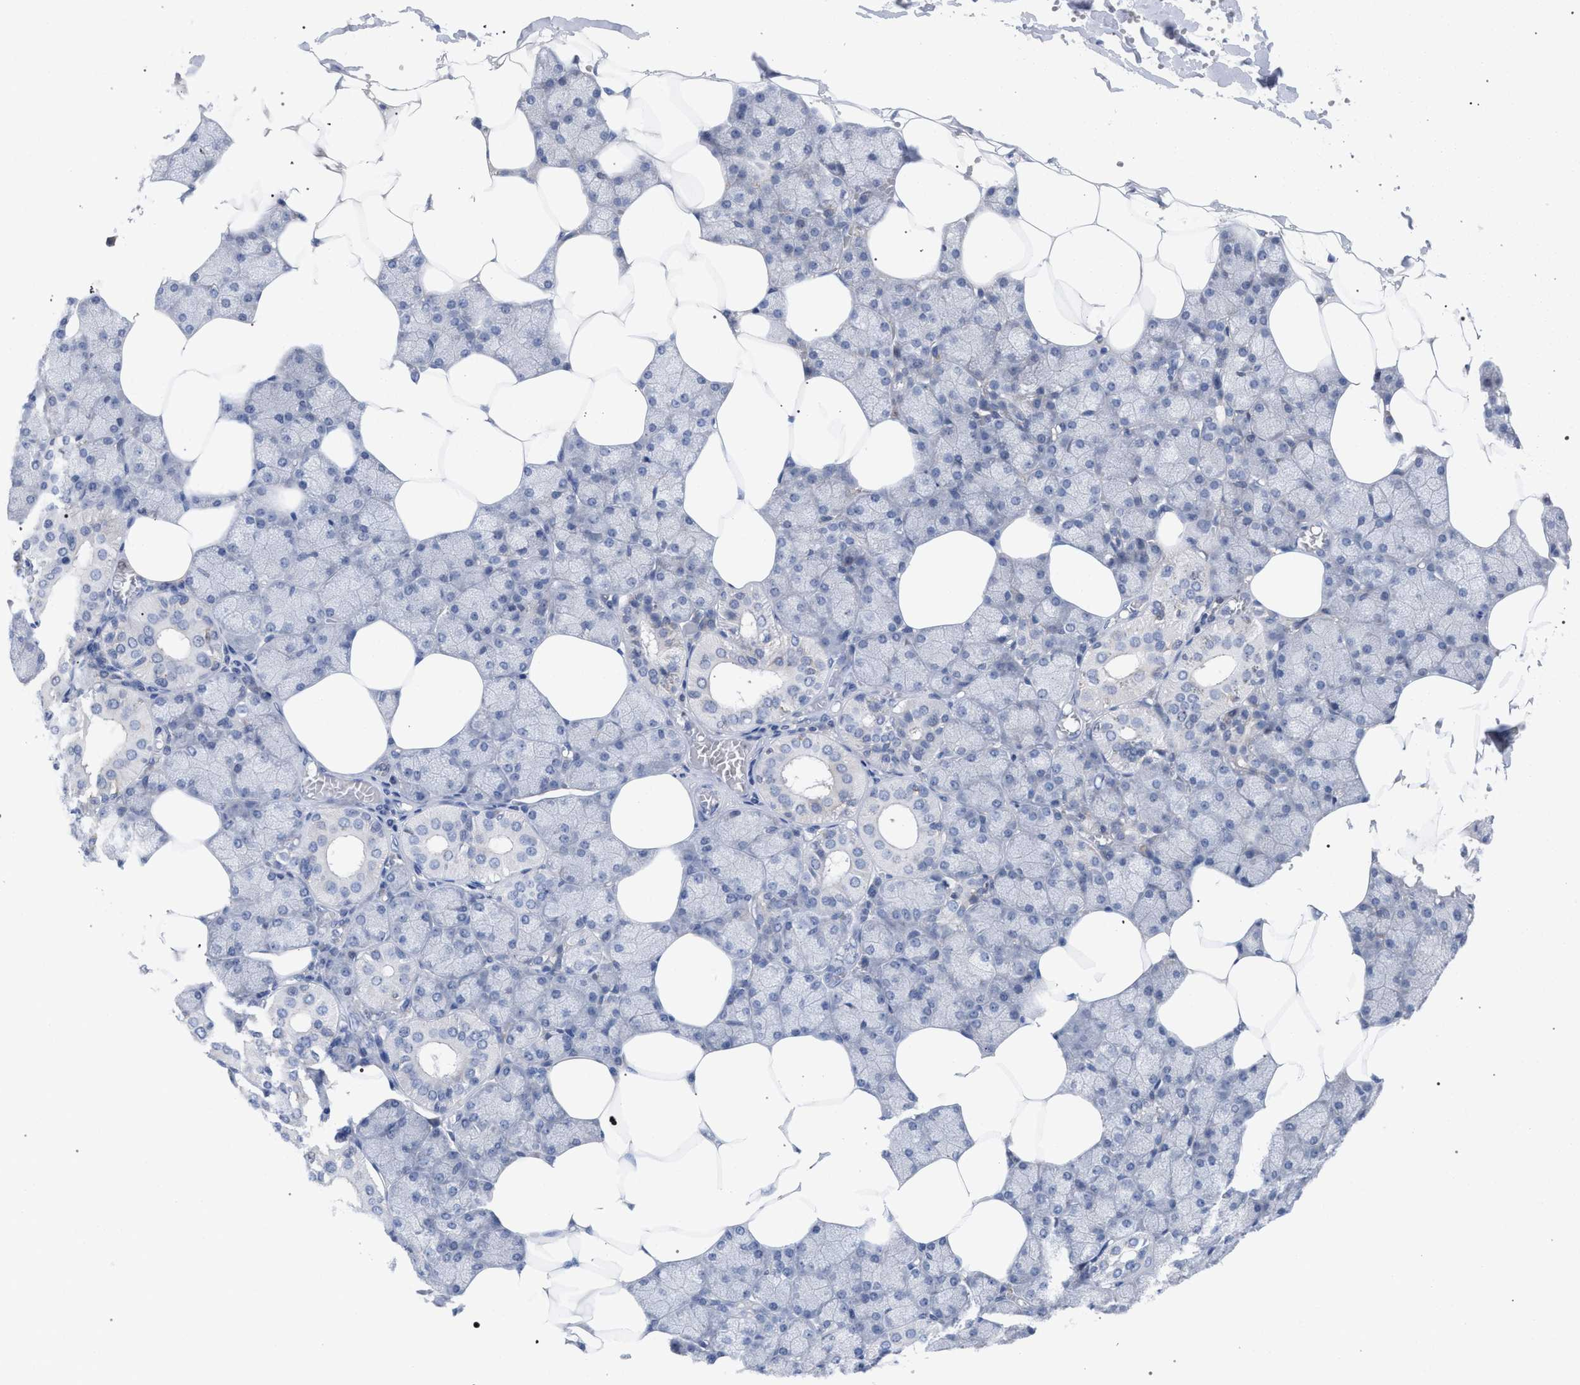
{"staining": {"intensity": "weak", "quantity": "<25%", "location": "cytoplasmic/membranous"}, "tissue": "salivary gland", "cell_type": "Glandular cells", "image_type": "normal", "snomed": [{"axis": "morphology", "description": "Normal tissue, NOS"}, {"axis": "topography", "description": "Salivary gland"}], "caption": "This micrograph is of normal salivary gland stained with immunohistochemistry to label a protein in brown with the nuclei are counter-stained blue. There is no positivity in glandular cells. (DAB (3,3'-diaminobenzidine) immunohistochemistry (IHC) with hematoxylin counter stain).", "gene": "FHOD3", "patient": {"sex": "male", "age": 62}}